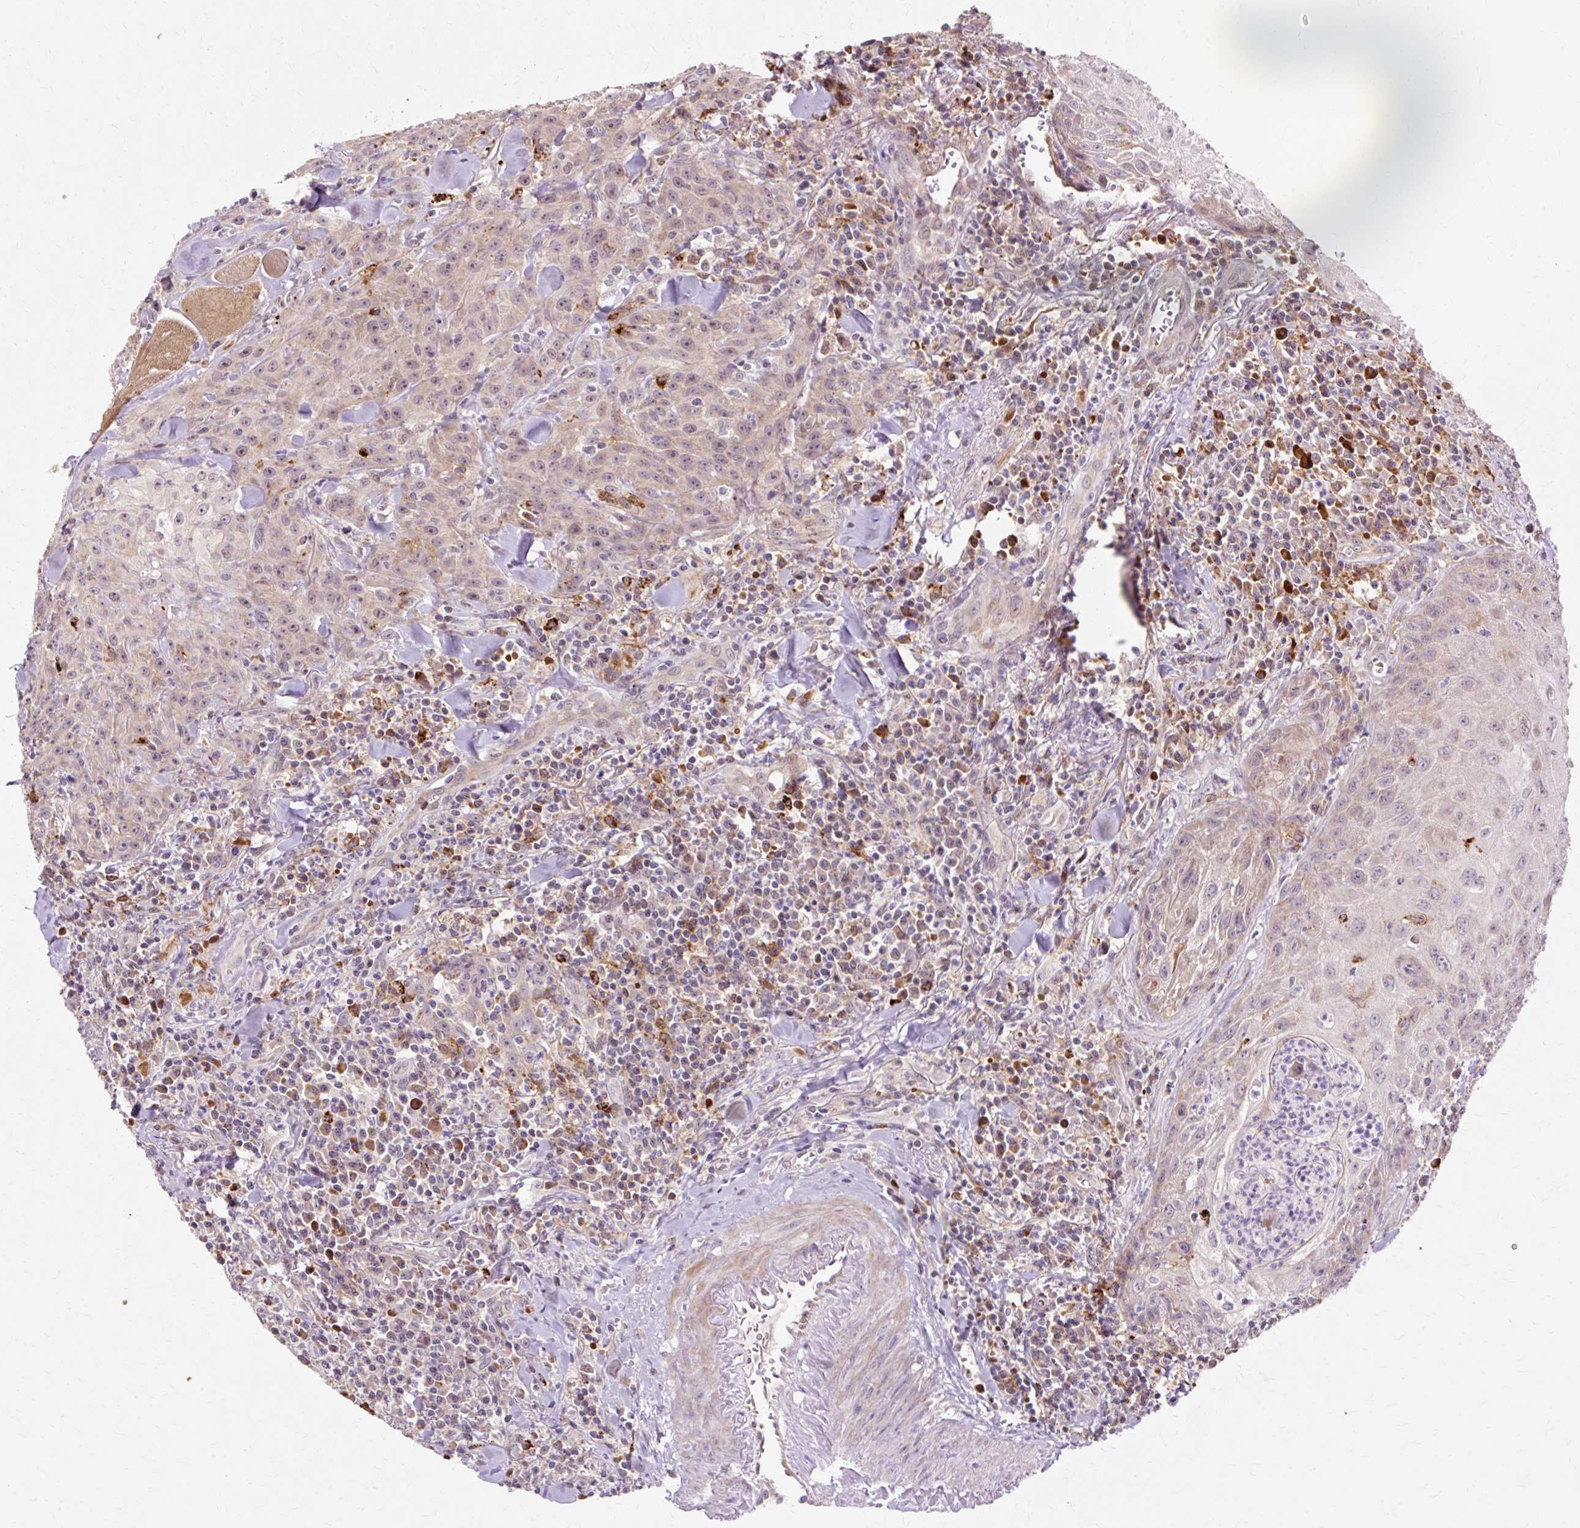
{"staining": {"intensity": "weak", "quantity": "<25%", "location": "cytoplasmic/membranous"}, "tissue": "head and neck cancer", "cell_type": "Tumor cells", "image_type": "cancer", "snomed": [{"axis": "morphology", "description": "Normal tissue, NOS"}, {"axis": "morphology", "description": "Squamous cell carcinoma, NOS"}, {"axis": "topography", "description": "Oral tissue"}, {"axis": "topography", "description": "Head-Neck"}], "caption": "There is no significant staining in tumor cells of head and neck cancer.", "gene": "GEMIN2", "patient": {"sex": "female", "age": 70}}